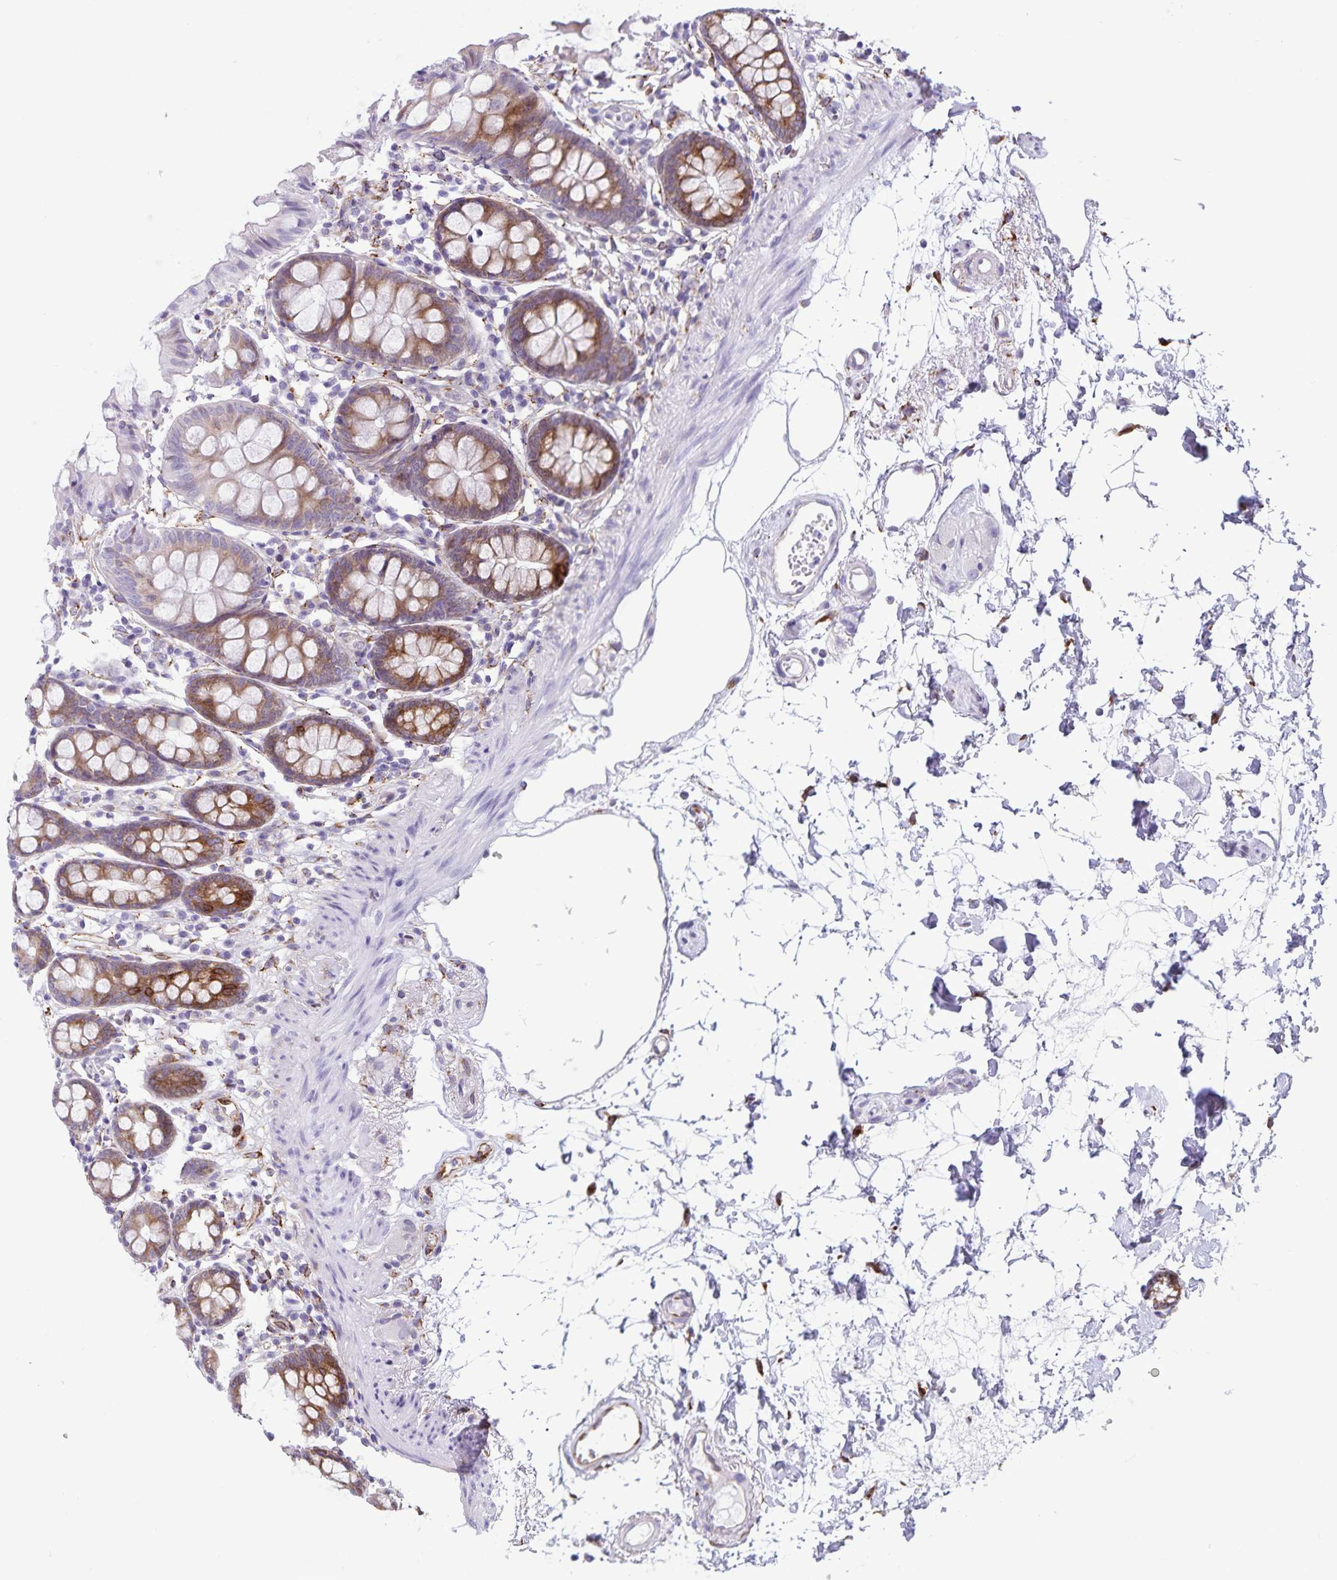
{"staining": {"intensity": "moderate", "quantity": "25%-75%", "location": "cytoplasmic/membranous"}, "tissue": "colon", "cell_type": "Endothelial cells", "image_type": "normal", "snomed": [{"axis": "morphology", "description": "Normal tissue, NOS"}, {"axis": "topography", "description": "Colon"}], "caption": "High-power microscopy captured an IHC image of normal colon, revealing moderate cytoplasmic/membranous positivity in approximately 25%-75% of endothelial cells.", "gene": "RCN1", "patient": {"sex": "female", "age": 84}}